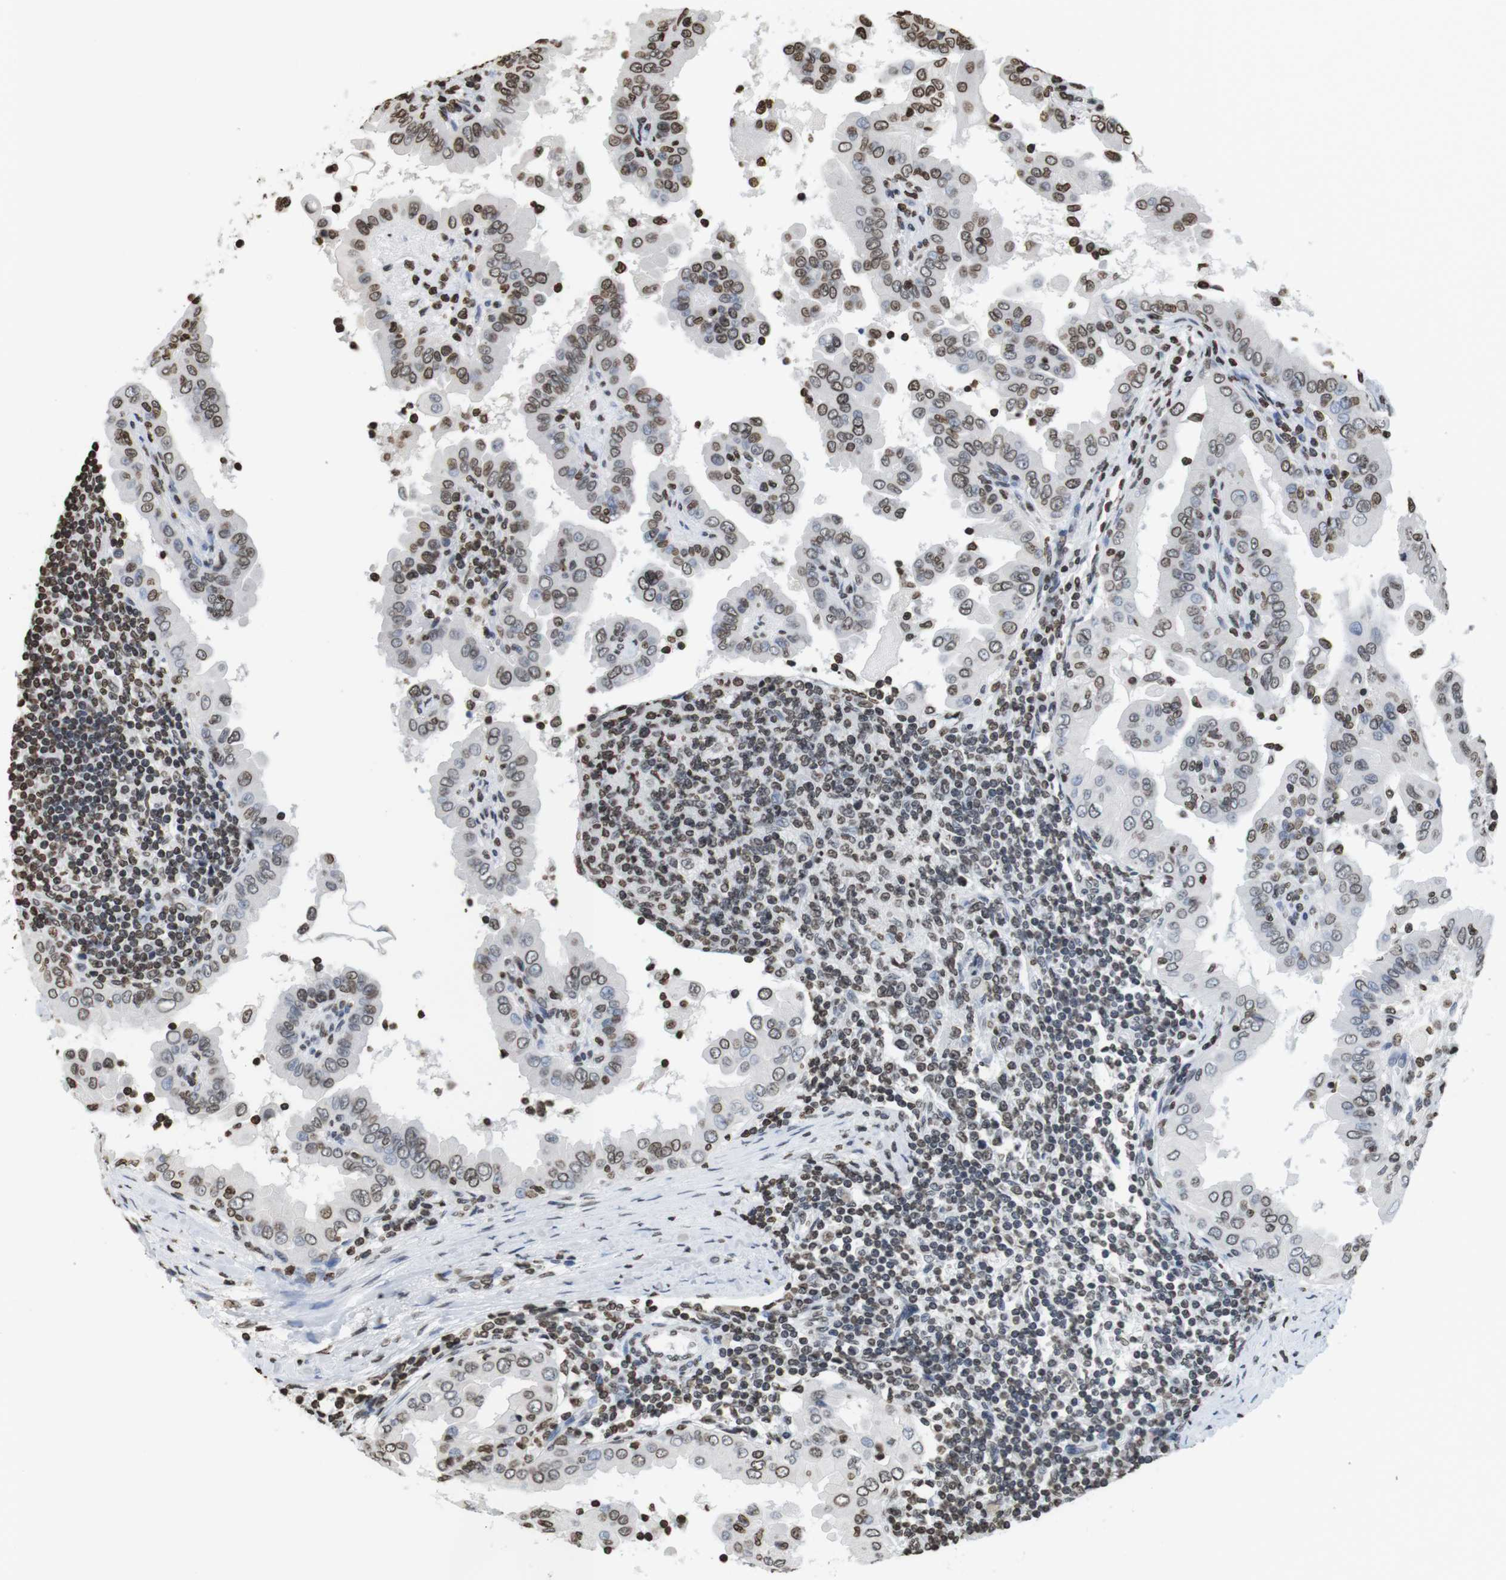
{"staining": {"intensity": "moderate", "quantity": "25%-75%", "location": "nuclear"}, "tissue": "thyroid cancer", "cell_type": "Tumor cells", "image_type": "cancer", "snomed": [{"axis": "morphology", "description": "Papillary adenocarcinoma, NOS"}, {"axis": "topography", "description": "Thyroid gland"}], "caption": "High-magnification brightfield microscopy of thyroid cancer (papillary adenocarcinoma) stained with DAB (3,3'-diaminobenzidine) (brown) and counterstained with hematoxylin (blue). tumor cells exhibit moderate nuclear positivity is identified in about25%-75% of cells.", "gene": "BSX", "patient": {"sex": "male", "age": 33}}